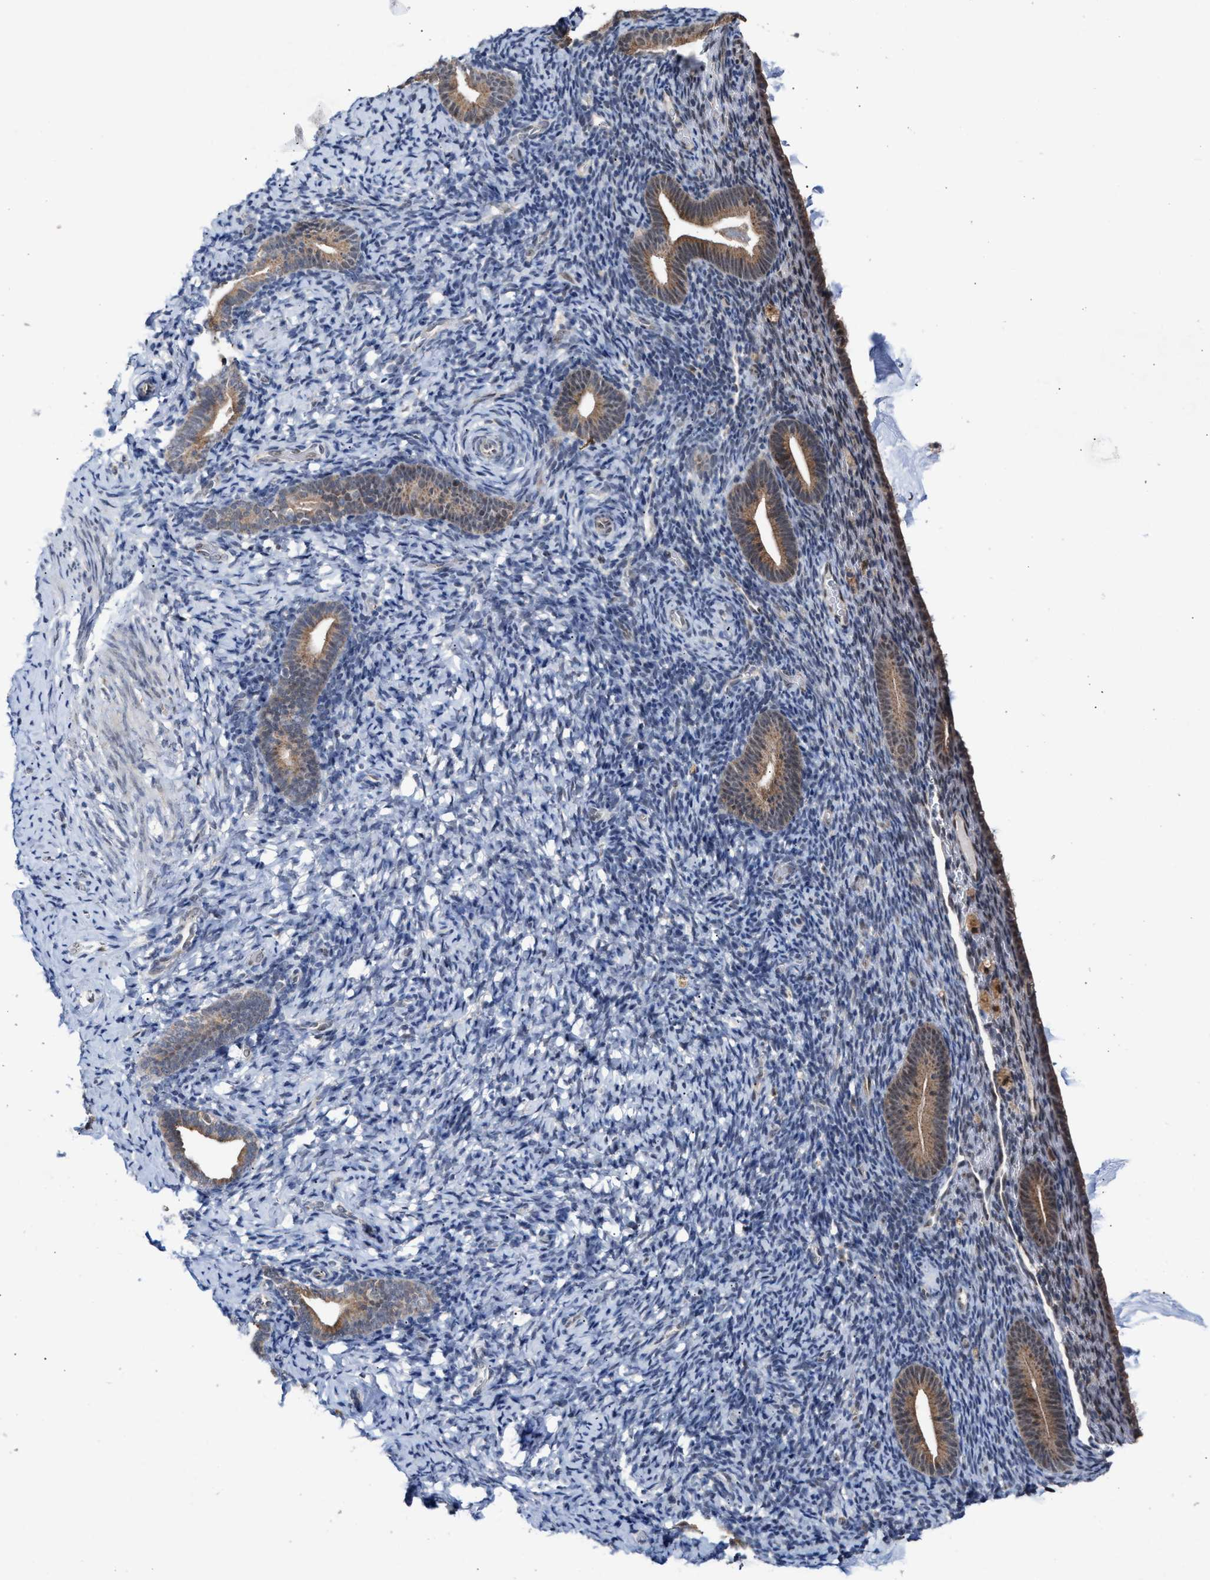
{"staining": {"intensity": "negative", "quantity": "none", "location": "none"}, "tissue": "endometrium", "cell_type": "Cells in endometrial stroma", "image_type": "normal", "snomed": [{"axis": "morphology", "description": "Normal tissue, NOS"}, {"axis": "topography", "description": "Endometrium"}], "caption": "This is an immunohistochemistry (IHC) micrograph of benign human endometrium. There is no staining in cells in endometrial stroma.", "gene": "MKNK2", "patient": {"sex": "female", "age": 51}}